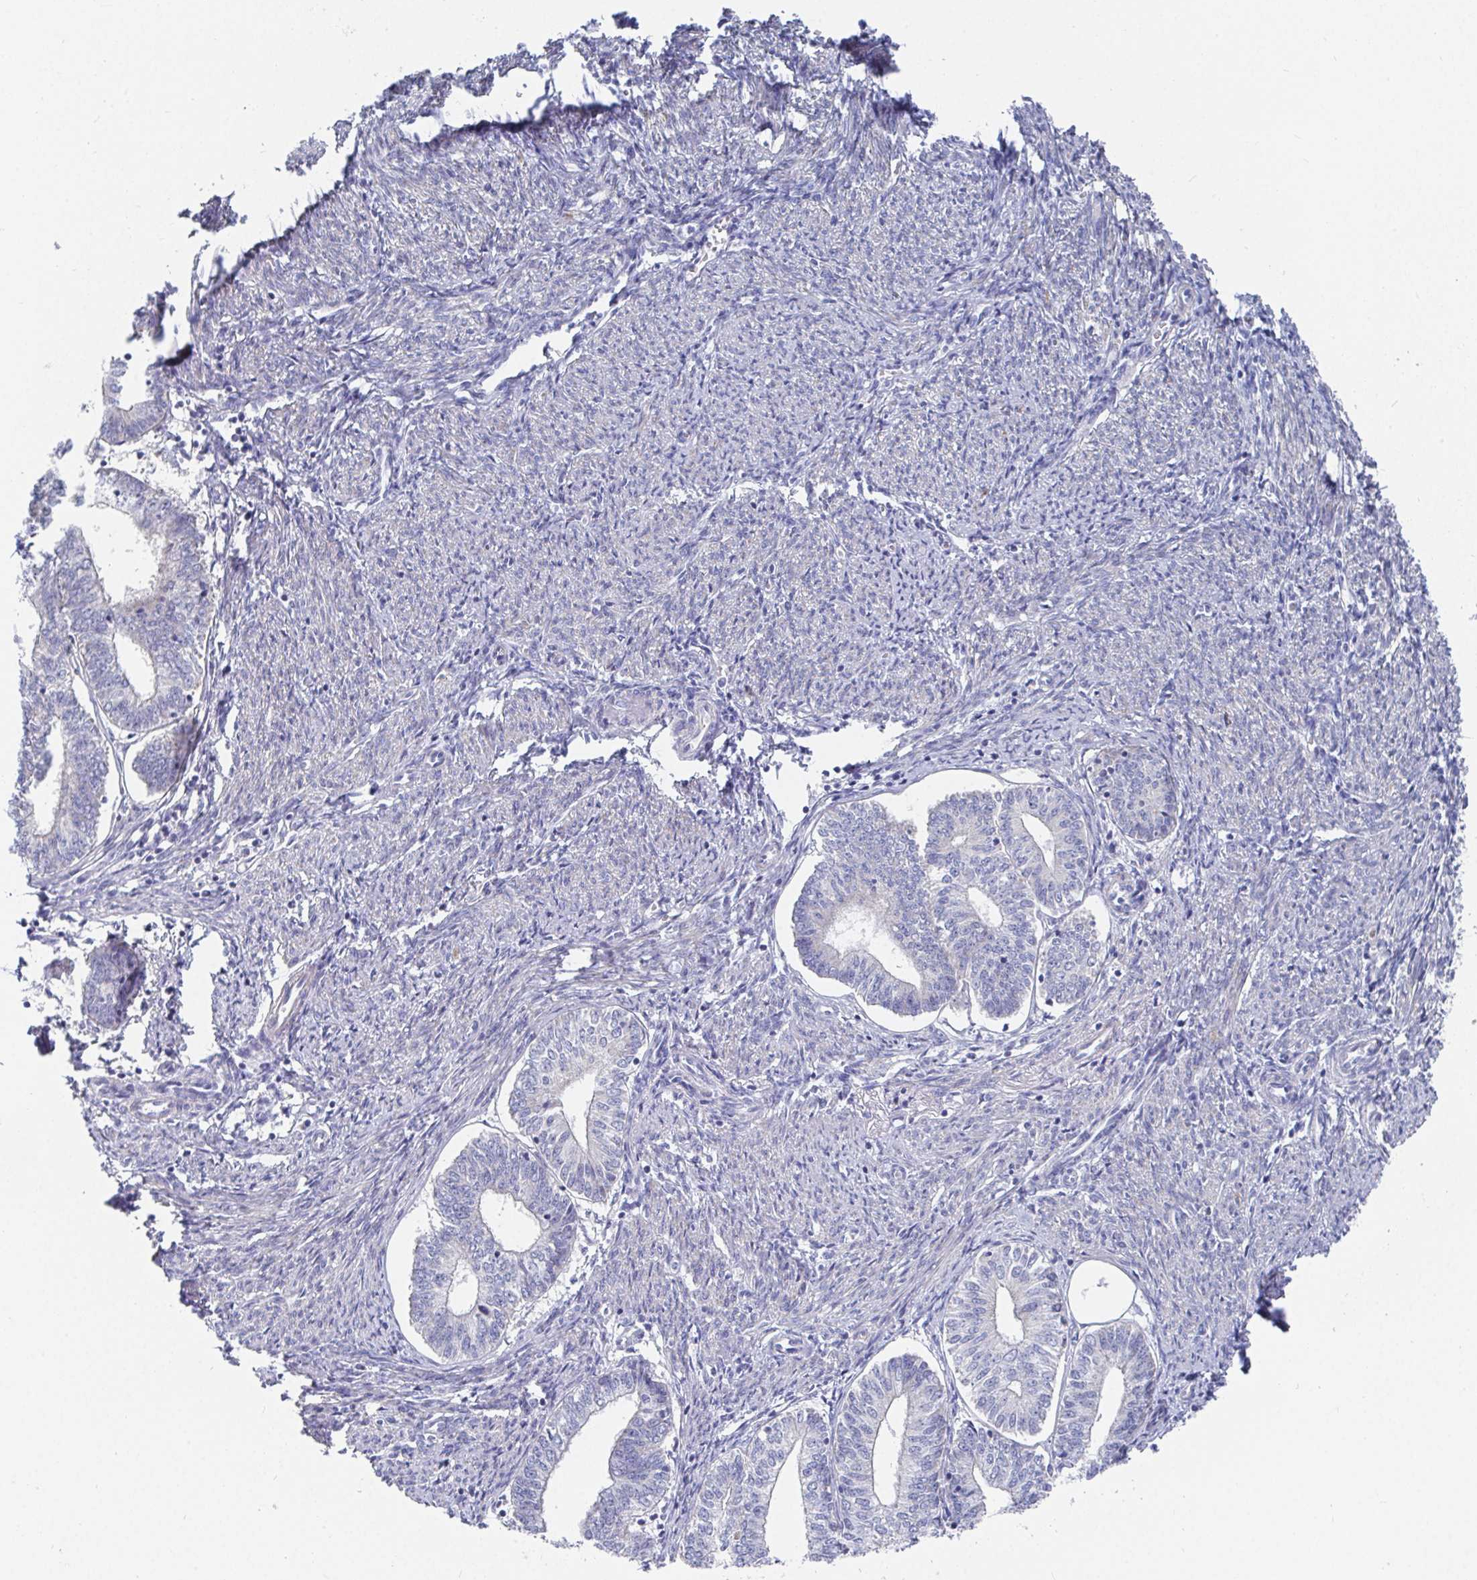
{"staining": {"intensity": "negative", "quantity": "none", "location": "none"}, "tissue": "endometrial cancer", "cell_type": "Tumor cells", "image_type": "cancer", "snomed": [{"axis": "morphology", "description": "Adenocarcinoma, NOS"}, {"axis": "topography", "description": "Endometrium"}], "caption": "Immunohistochemistry image of adenocarcinoma (endometrial) stained for a protein (brown), which shows no staining in tumor cells.", "gene": "ATP5F1C", "patient": {"sex": "female", "age": 61}}